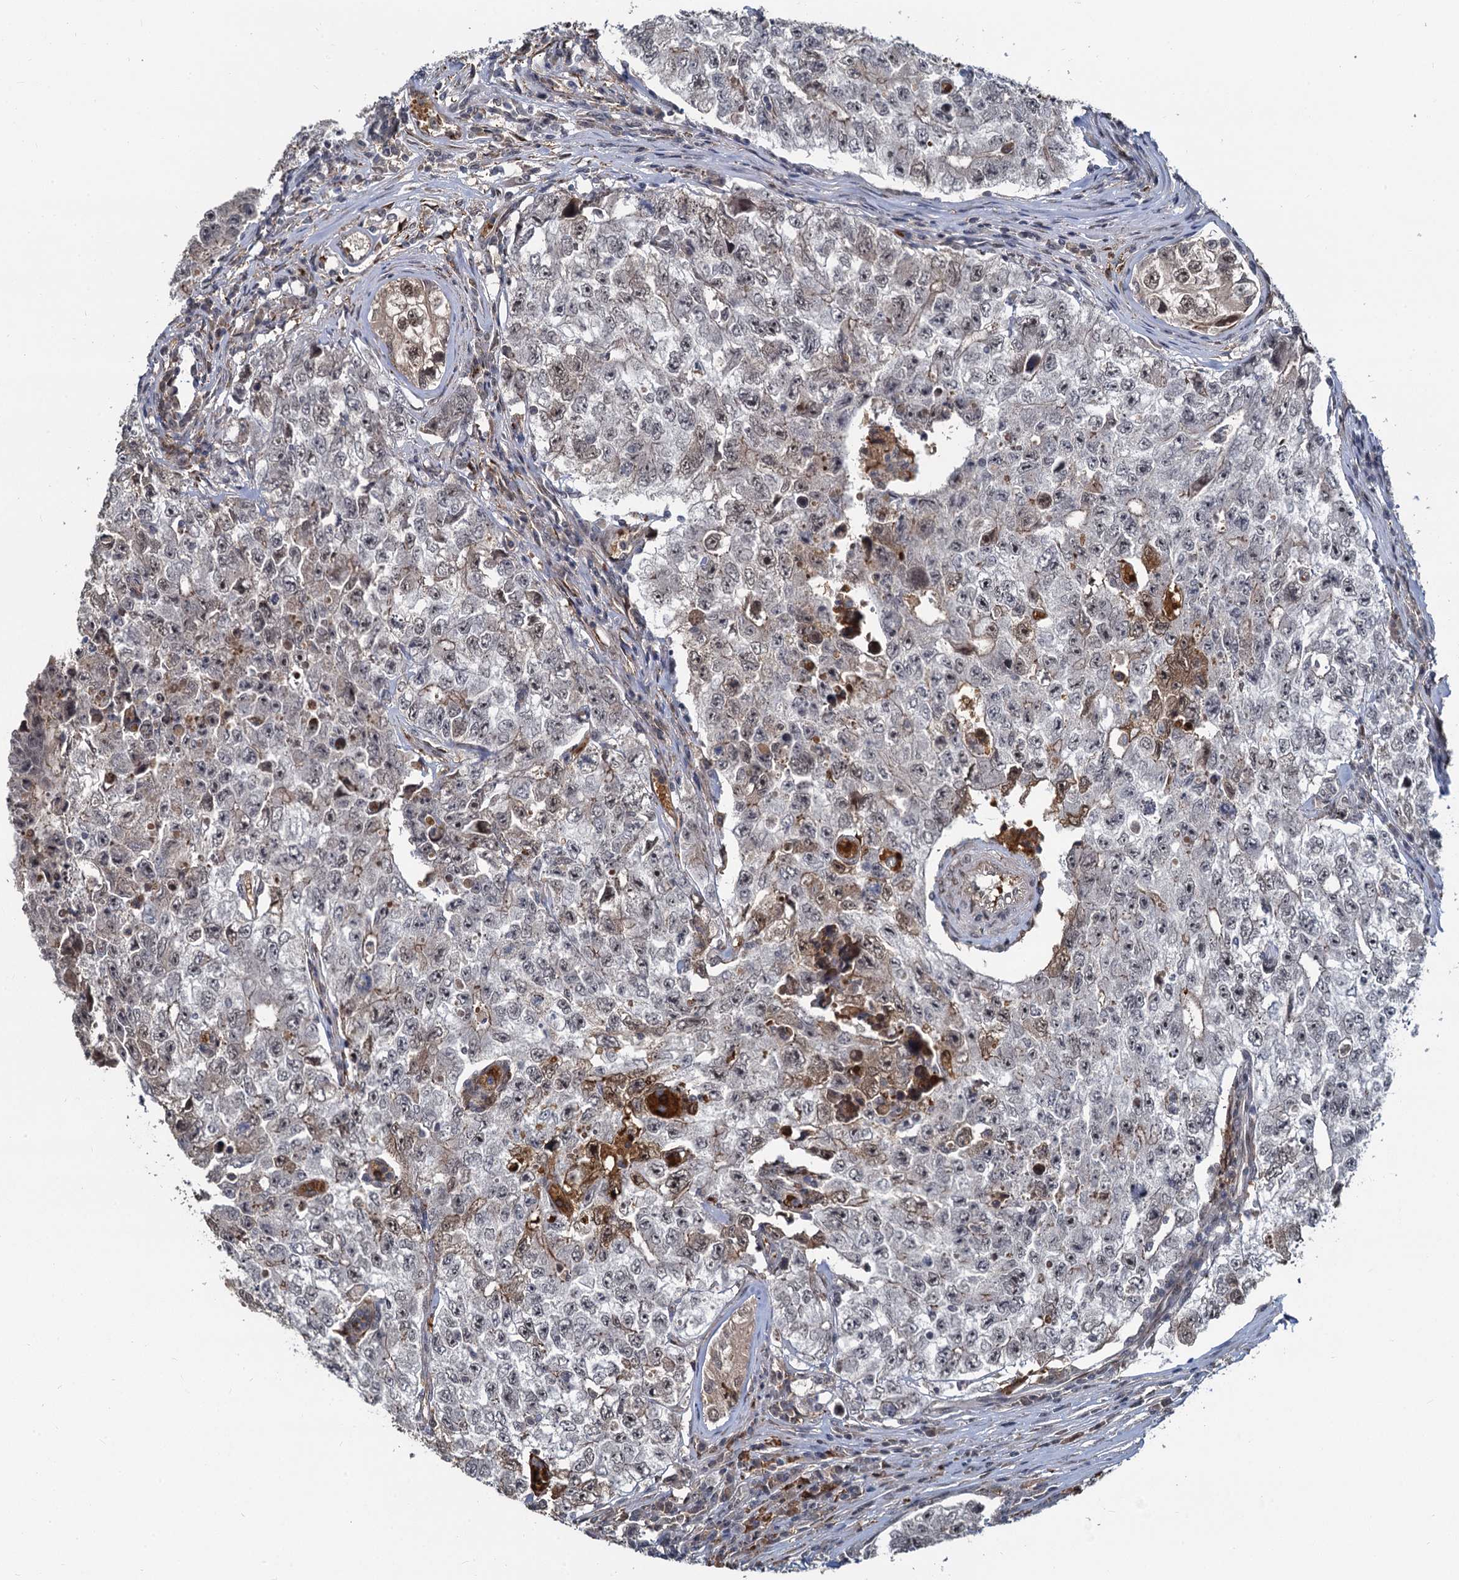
{"staining": {"intensity": "weak", "quantity": "25%-75%", "location": "cytoplasmic/membranous,nuclear"}, "tissue": "testis cancer", "cell_type": "Tumor cells", "image_type": "cancer", "snomed": [{"axis": "morphology", "description": "Carcinoma, Embryonal, NOS"}, {"axis": "topography", "description": "Testis"}], "caption": "Immunohistochemistry of embryonal carcinoma (testis) displays low levels of weak cytoplasmic/membranous and nuclear positivity in about 25%-75% of tumor cells.", "gene": "FANCI", "patient": {"sex": "male", "age": 17}}